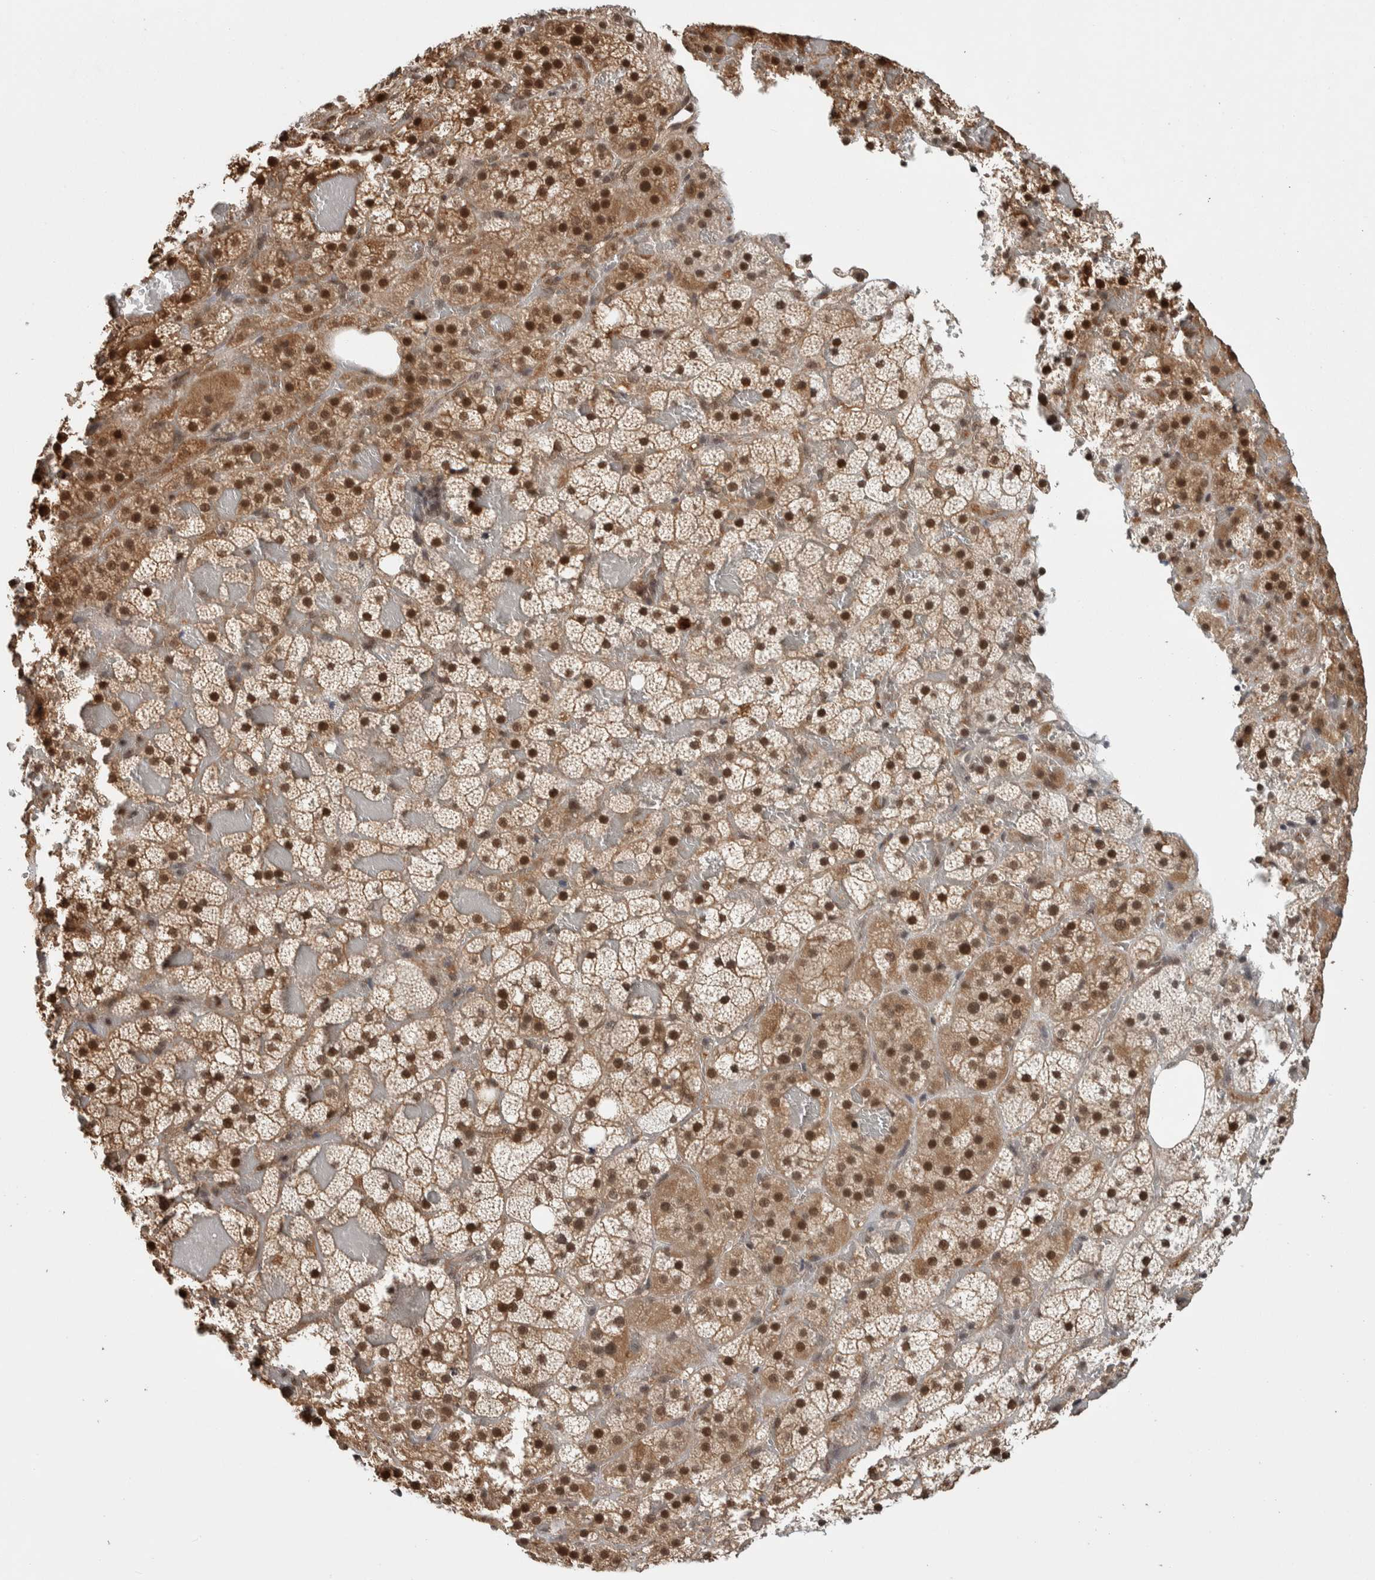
{"staining": {"intensity": "strong", "quantity": ">75%", "location": "cytoplasmic/membranous,nuclear"}, "tissue": "adrenal gland", "cell_type": "Glandular cells", "image_type": "normal", "snomed": [{"axis": "morphology", "description": "Normal tissue, NOS"}, {"axis": "topography", "description": "Adrenal gland"}], "caption": "Adrenal gland stained for a protein exhibits strong cytoplasmic/membranous,nuclear positivity in glandular cells. The staining was performed using DAB to visualize the protein expression in brown, while the nuclei were stained in blue with hematoxylin (Magnification: 20x).", "gene": "ZNF592", "patient": {"sex": "female", "age": 59}}